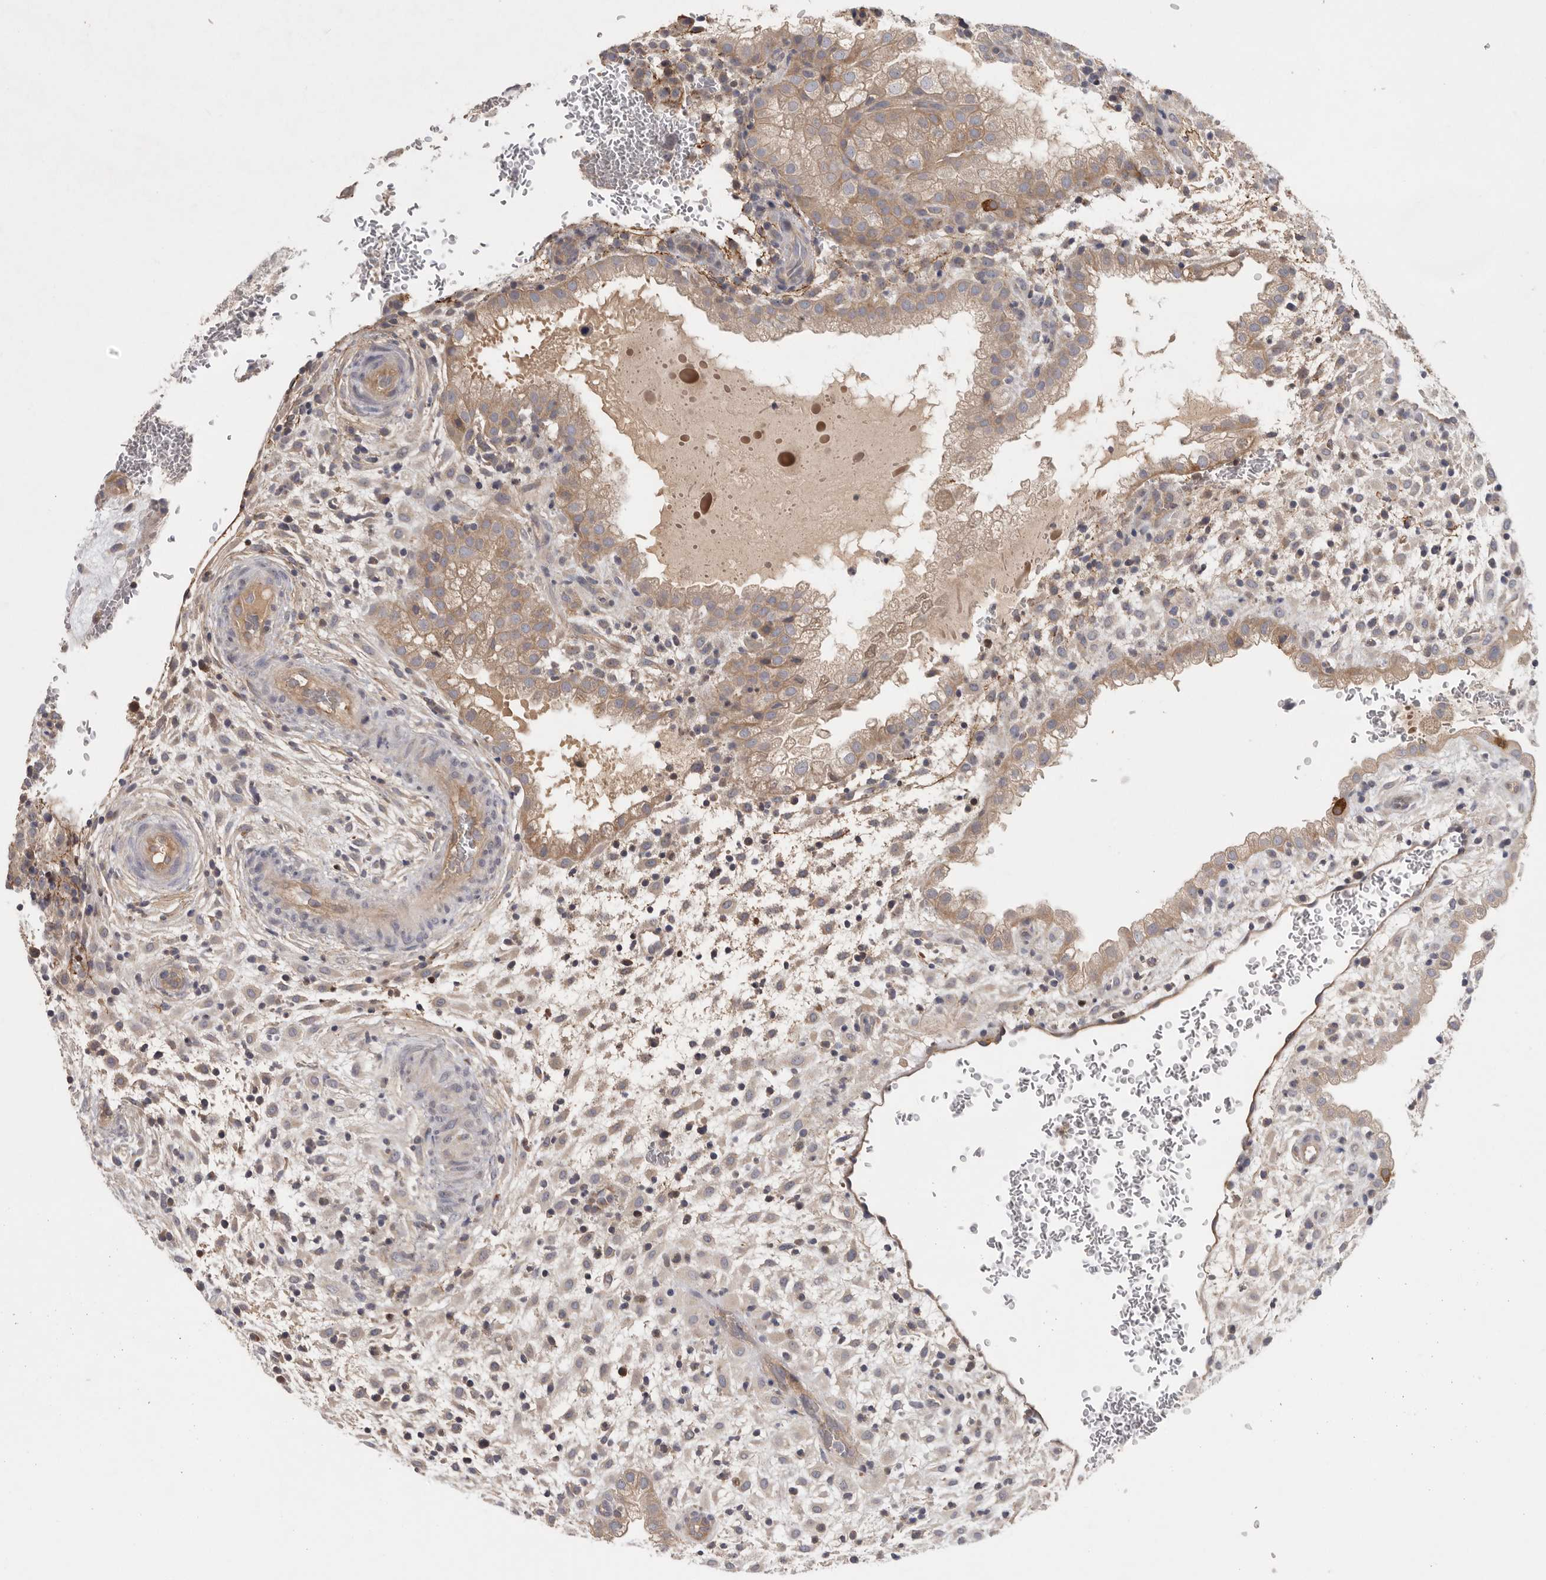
{"staining": {"intensity": "weak", "quantity": "25%-75%", "location": "cytoplasmic/membranous"}, "tissue": "placenta", "cell_type": "Decidual cells", "image_type": "normal", "snomed": [{"axis": "morphology", "description": "Normal tissue, NOS"}, {"axis": "topography", "description": "Placenta"}], "caption": "An image of placenta stained for a protein shows weak cytoplasmic/membranous brown staining in decidual cells.", "gene": "CFAP298", "patient": {"sex": "female", "age": 35}}